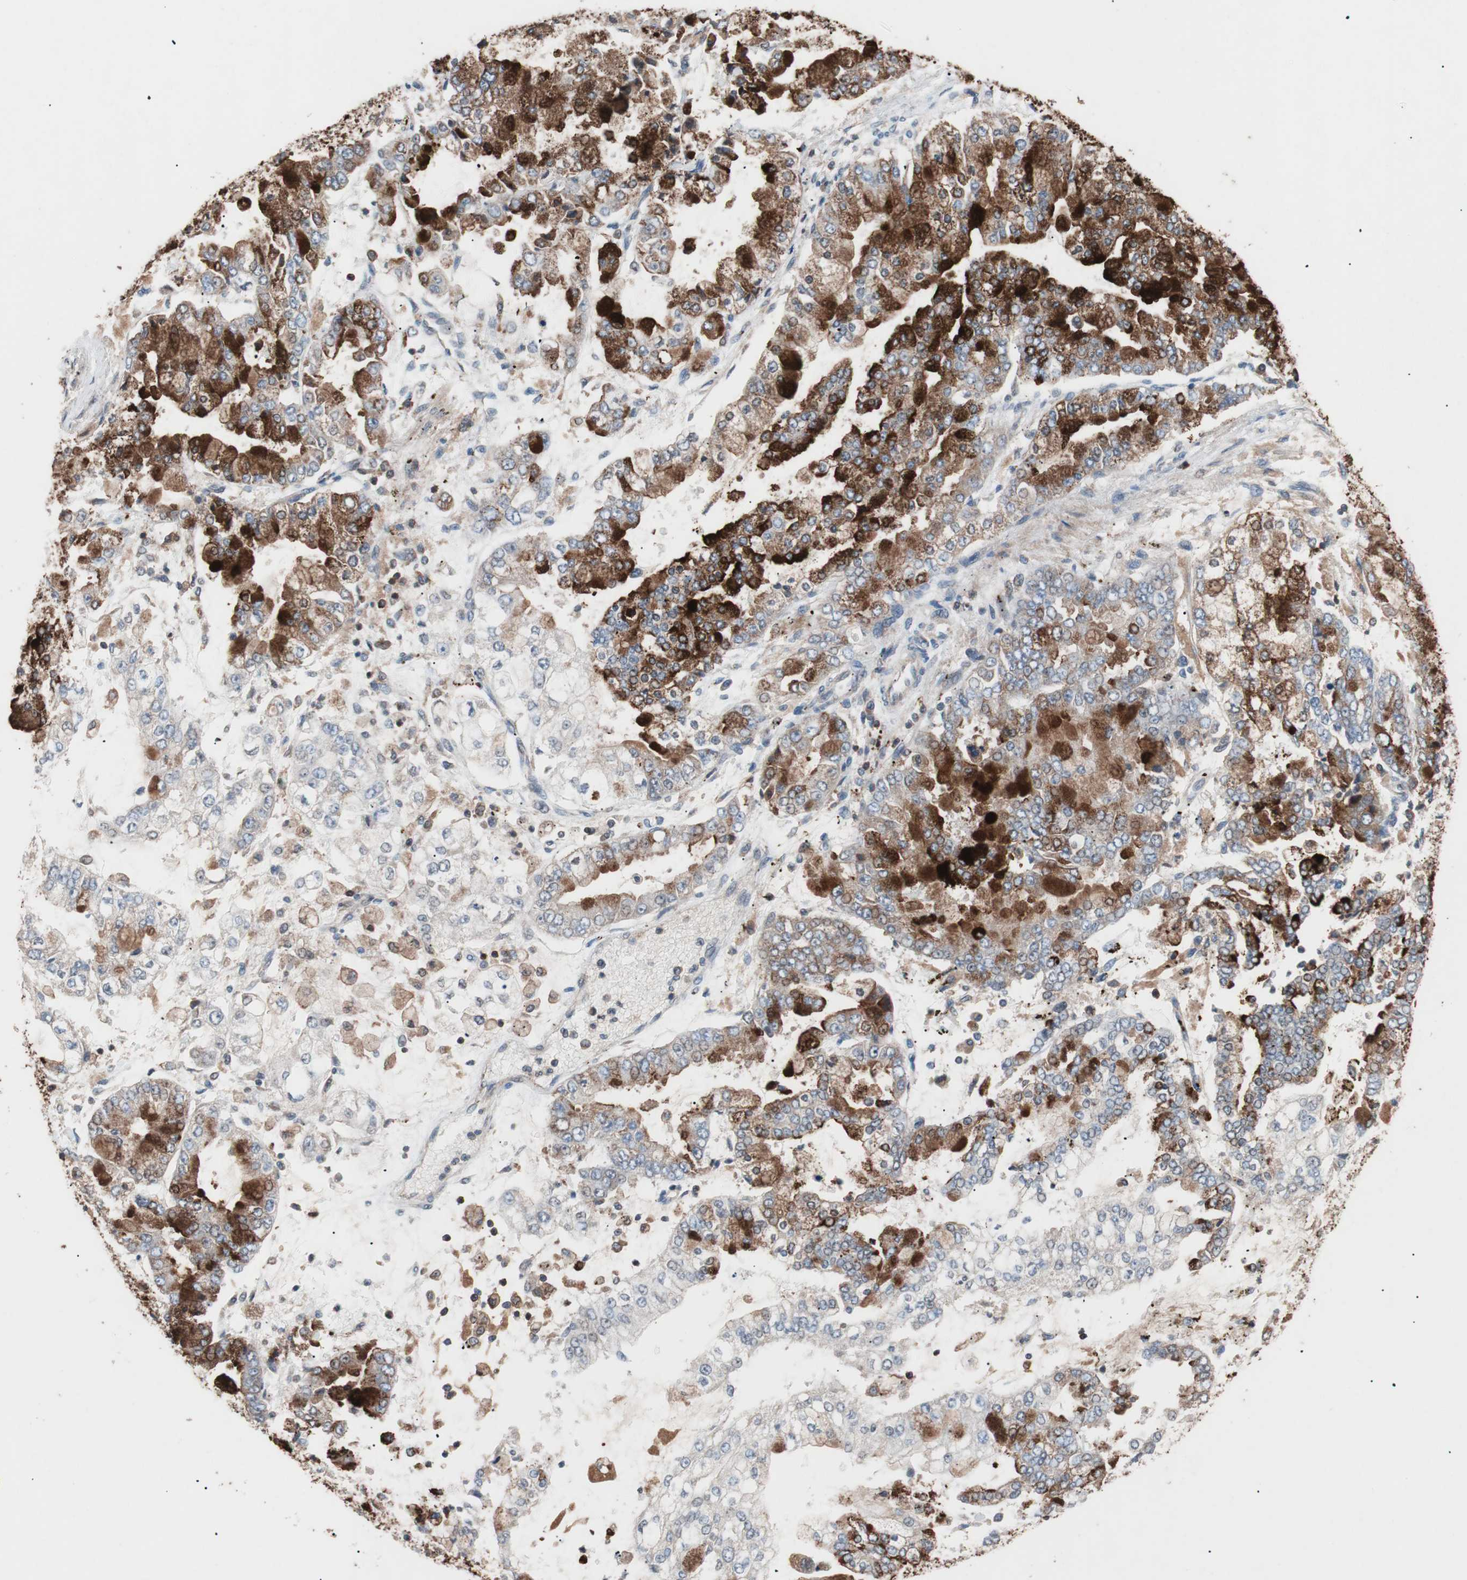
{"staining": {"intensity": "strong", "quantity": ">75%", "location": "cytoplasmic/membranous"}, "tissue": "stomach cancer", "cell_type": "Tumor cells", "image_type": "cancer", "snomed": [{"axis": "morphology", "description": "Adenocarcinoma, NOS"}, {"axis": "topography", "description": "Stomach"}], "caption": "Immunohistochemical staining of human stomach cancer (adenocarcinoma) demonstrates high levels of strong cytoplasmic/membranous protein positivity in approximately >75% of tumor cells. (IHC, brightfield microscopy, high magnification).", "gene": "PIK3R1", "patient": {"sex": "male", "age": 76}}